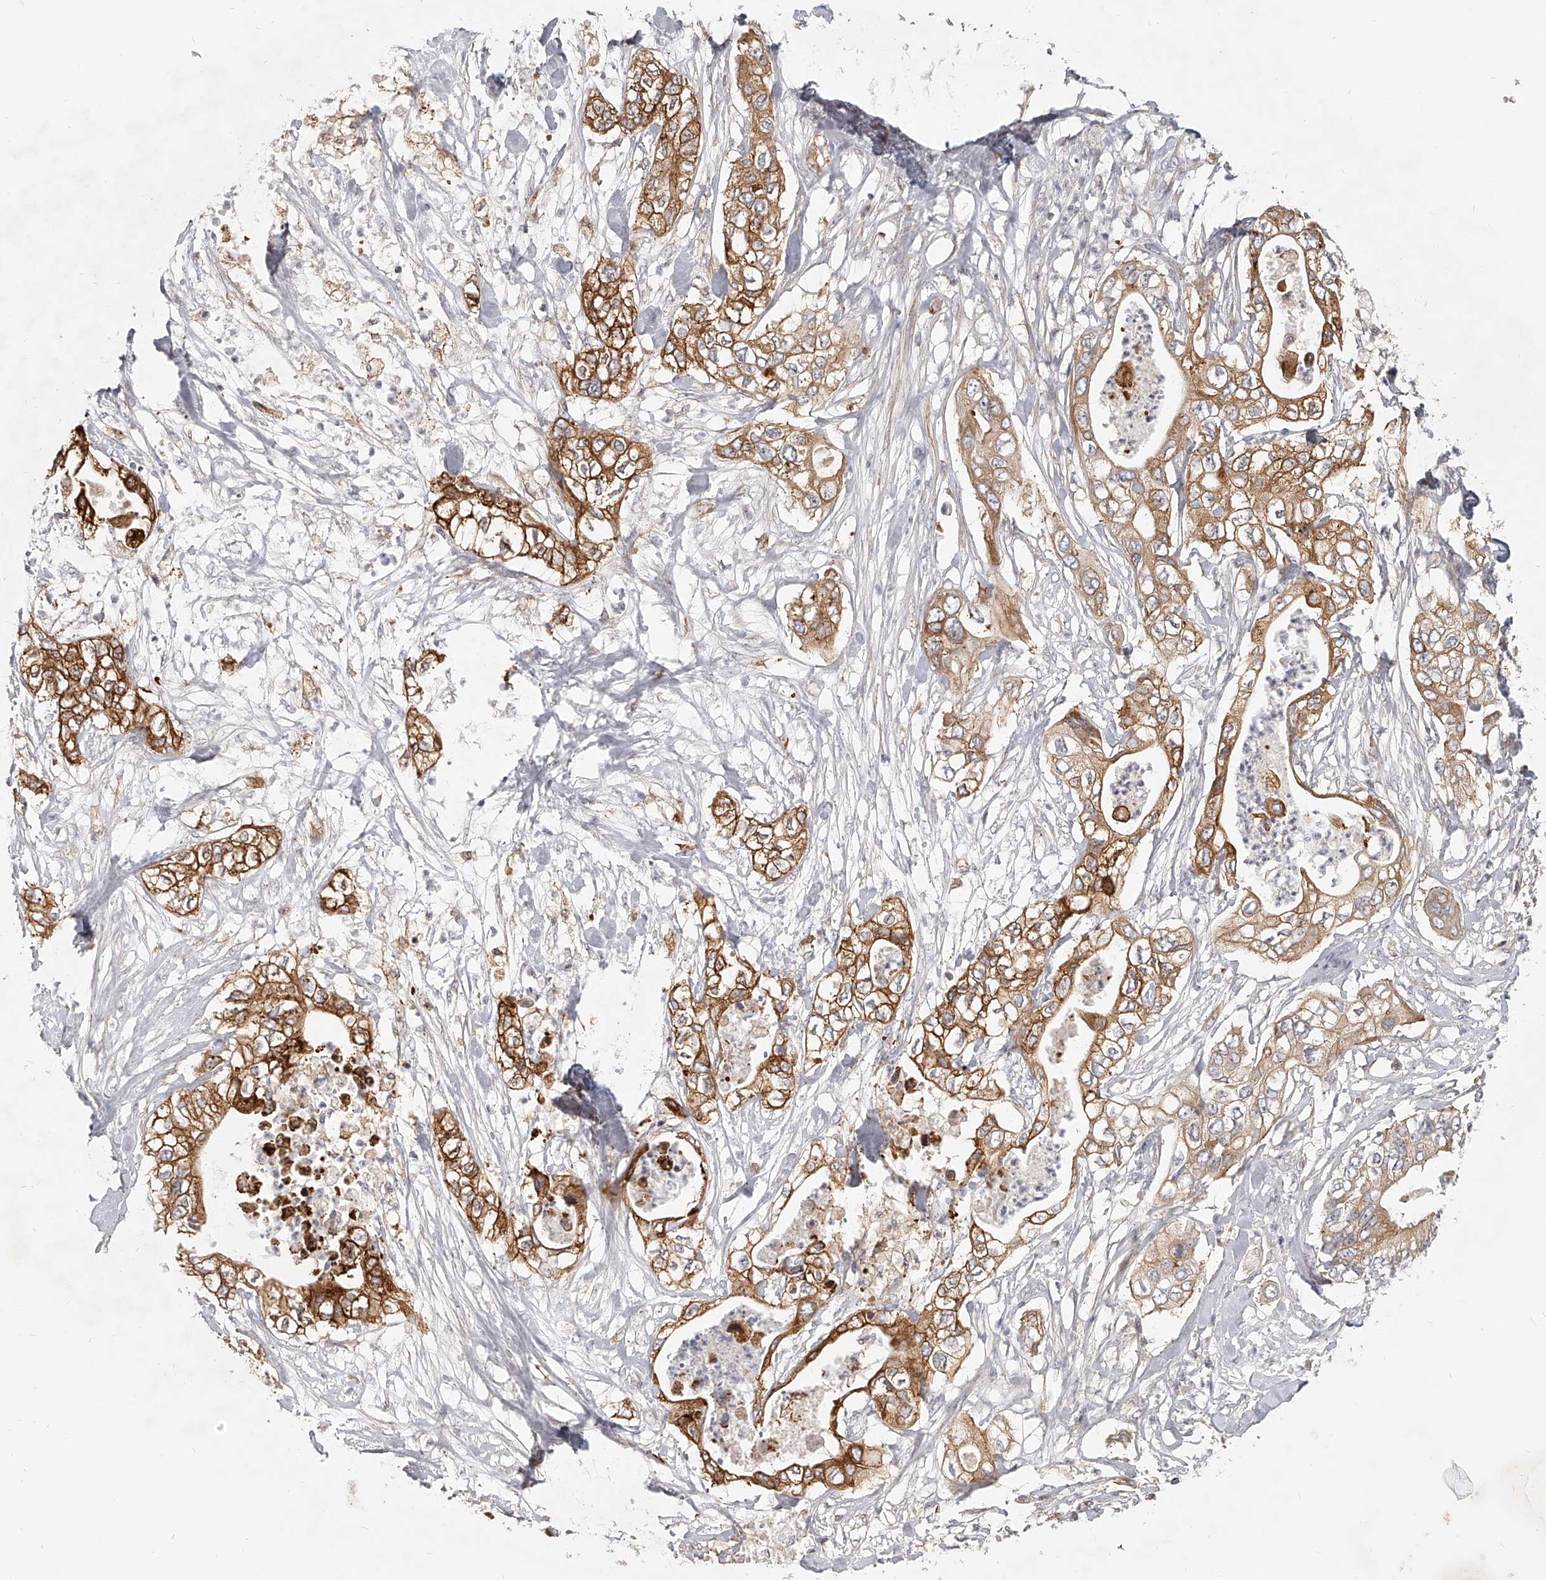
{"staining": {"intensity": "moderate", "quantity": ">75%", "location": "cytoplasmic/membranous"}, "tissue": "pancreatic cancer", "cell_type": "Tumor cells", "image_type": "cancer", "snomed": [{"axis": "morphology", "description": "Adenocarcinoma, NOS"}, {"axis": "topography", "description": "Pancreas"}], "caption": "Immunohistochemistry (IHC) staining of adenocarcinoma (pancreatic), which shows medium levels of moderate cytoplasmic/membranous positivity in approximately >75% of tumor cells indicating moderate cytoplasmic/membranous protein staining. The staining was performed using DAB (3,3'-diaminobenzidine) (brown) for protein detection and nuclei were counterstained in hematoxylin (blue).", "gene": "SLC37A1", "patient": {"sex": "female", "age": 78}}